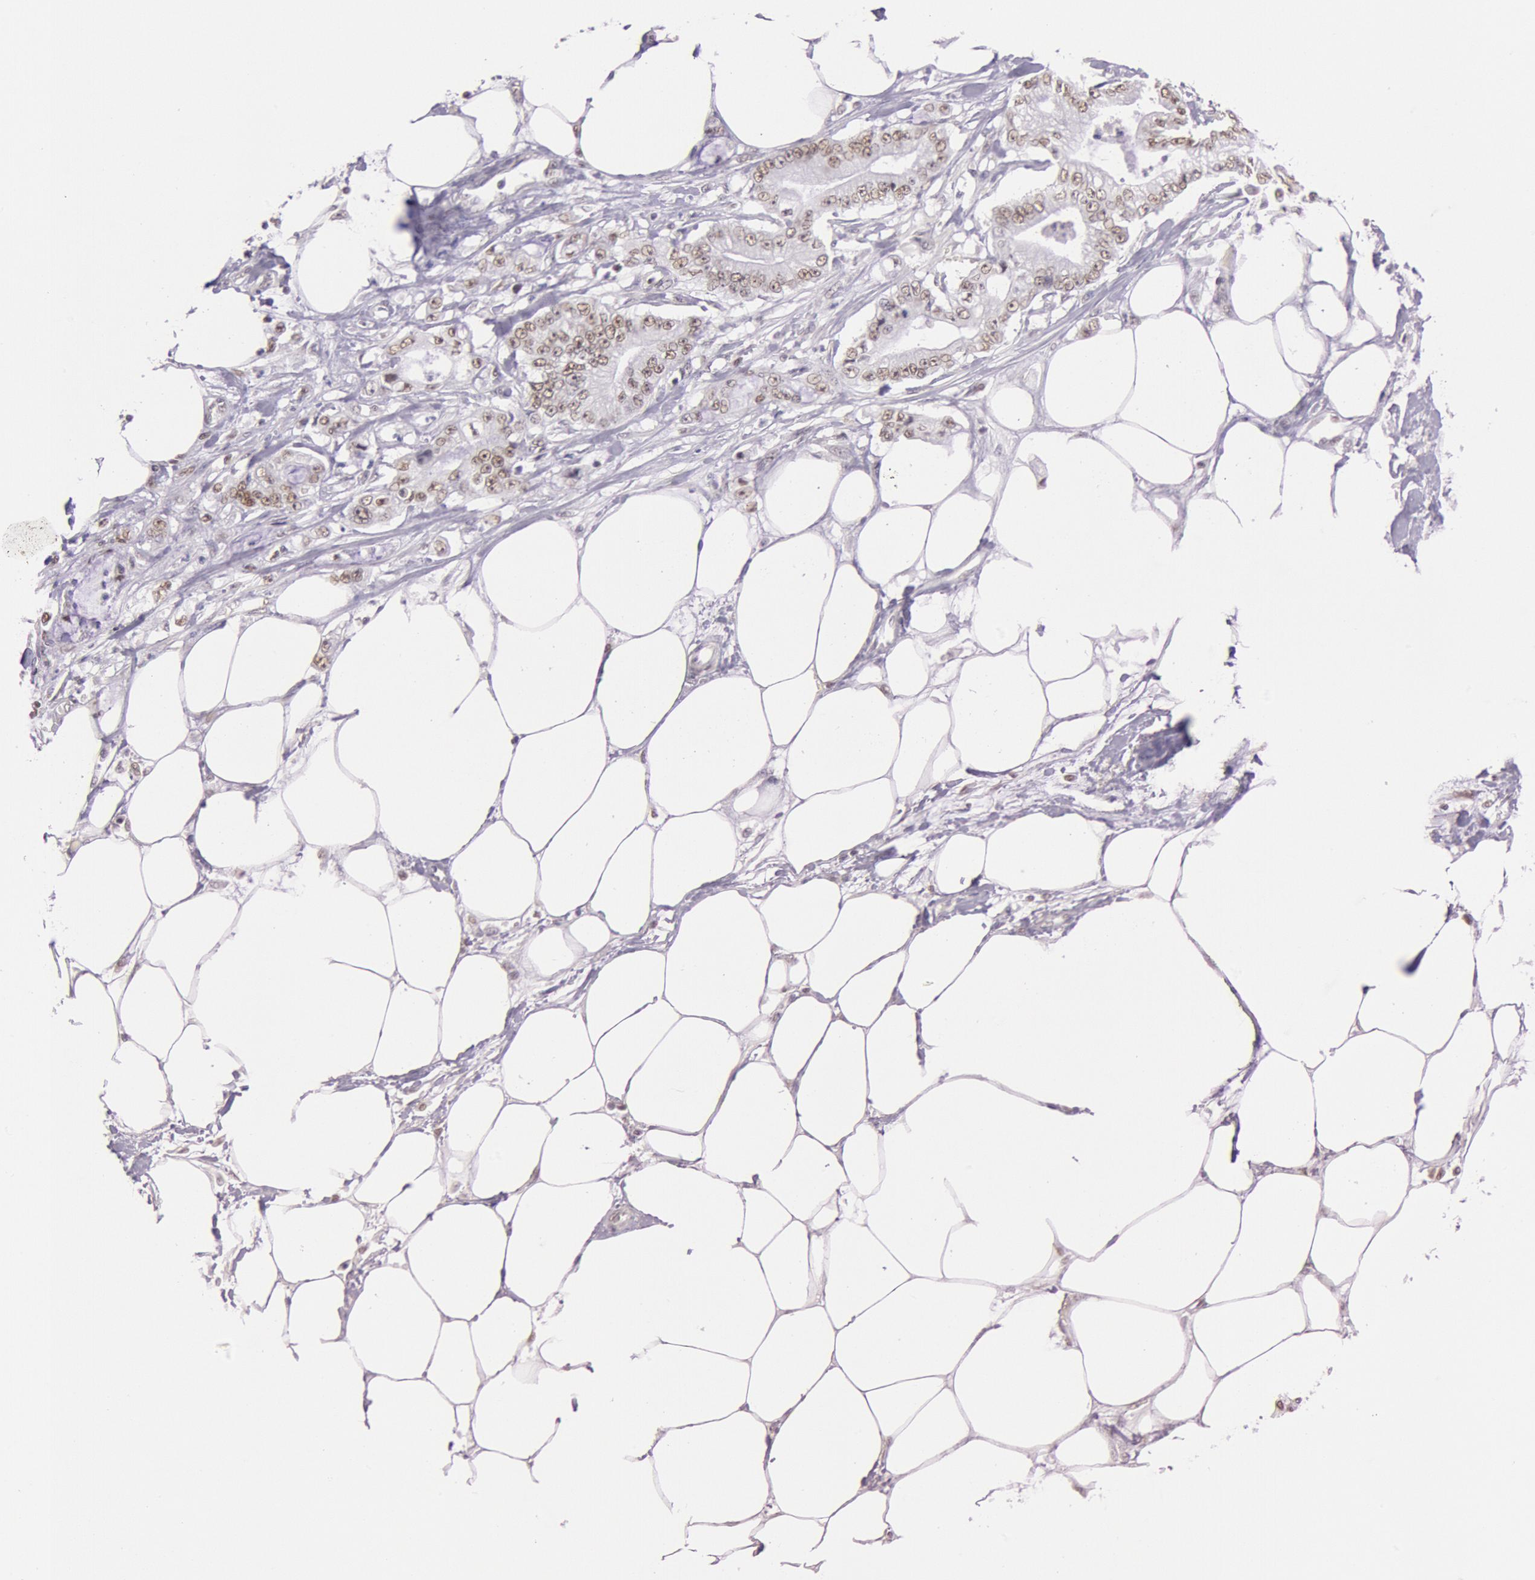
{"staining": {"intensity": "weak", "quantity": "25%-75%", "location": "nuclear"}, "tissue": "pancreatic cancer", "cell_type": "Tumor cells", "image_type": "cancer", "snomed": [{"axis": "morphology", "description": "Adenocarcinoma, NOS"}, {"axis": "topography", "description": "Pancreas"}, {"axis": "topography", "description": "Stomach, upper"}], "caption": "Immunohistochemistry image of human pancreatic adenocarcinoma stained for a protein (brown), which demonstrates low levels of weak nuclear expression in approximately 25%-75% of tumor cells.", "gene": "TASL", "patient": {"sex": "male", "age": 77}}